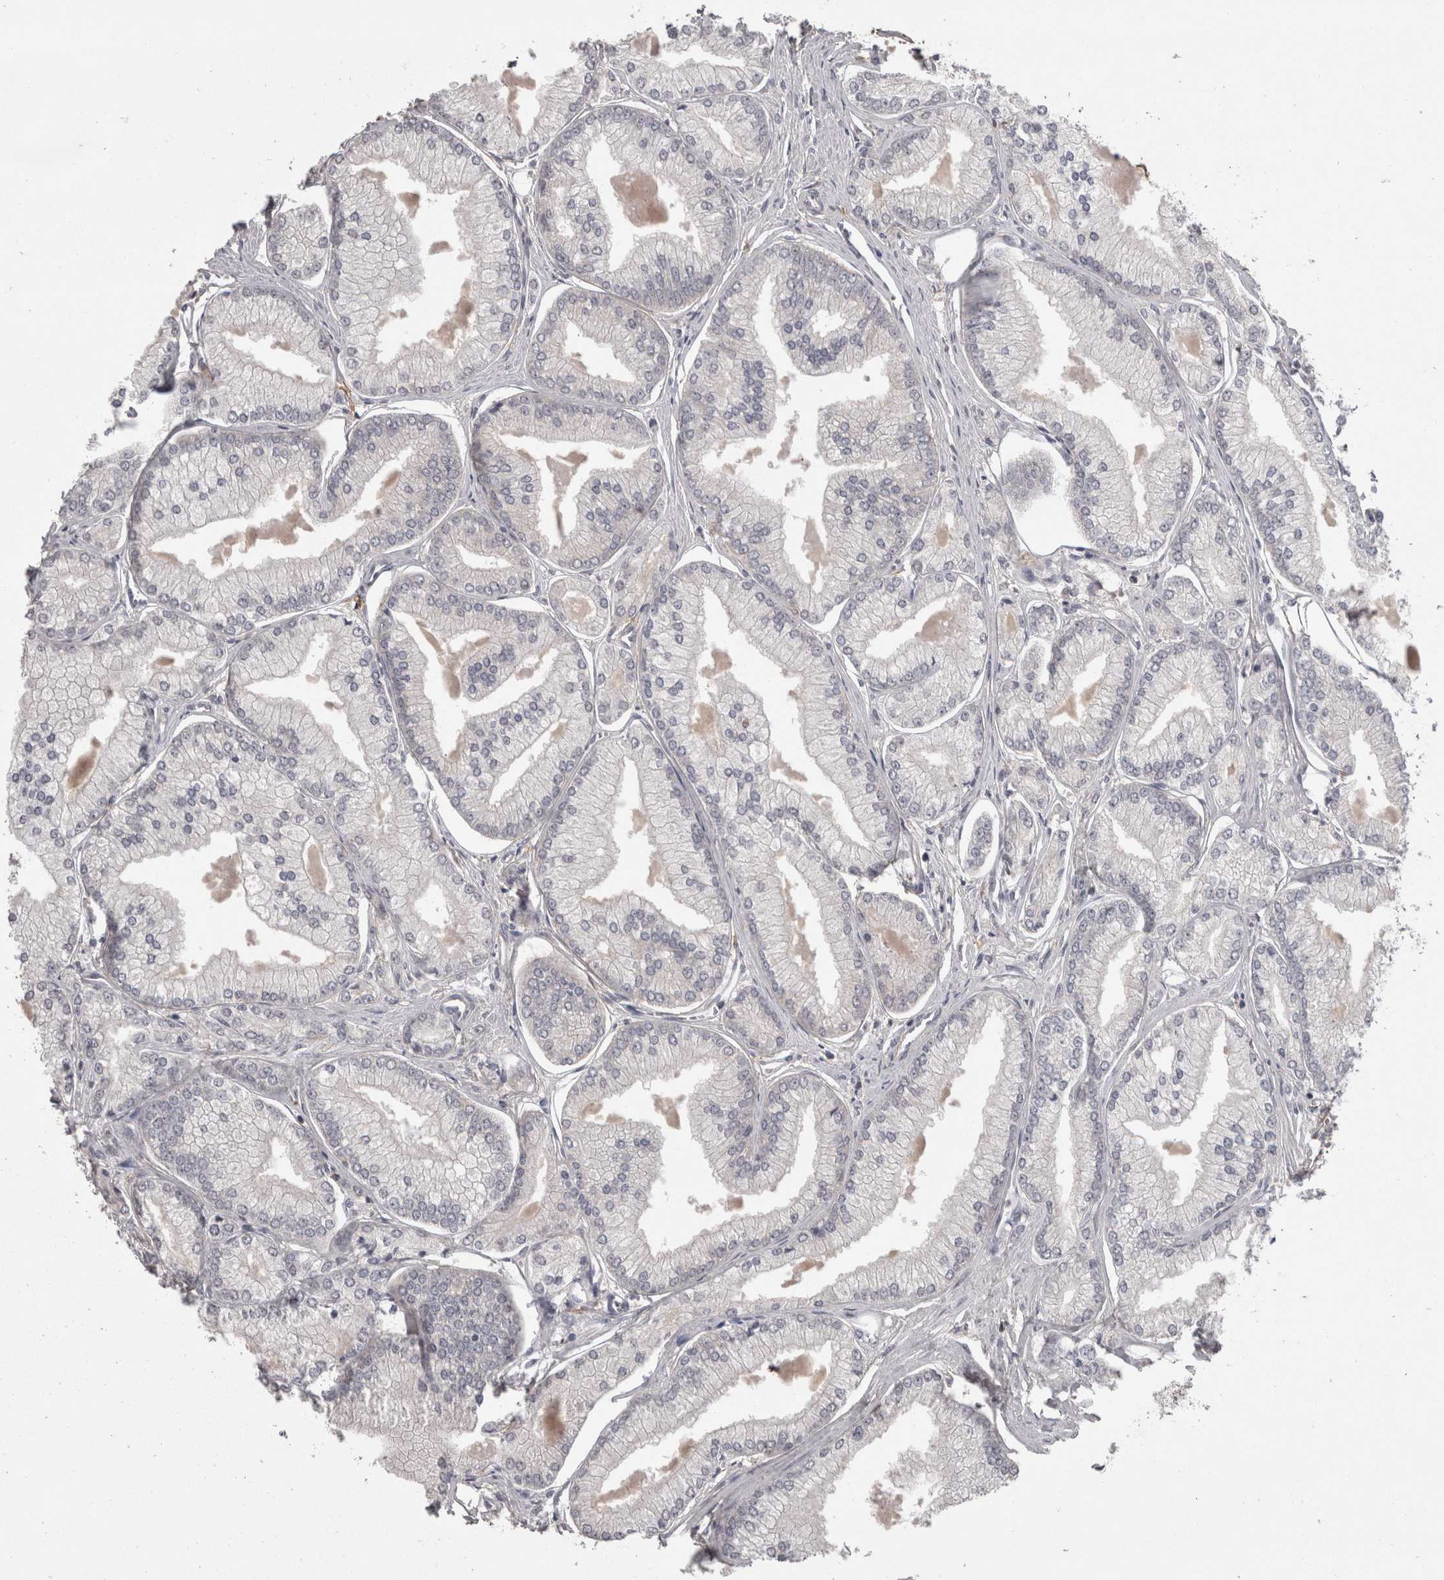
{"staining": {"intensity": "negative", "quantity": "none", "location": "none"}, "tissue": "prostate cancer", "cell_type": "Tumor cells", "image_type": "cancer", "snomed": [{"axis": "morphology", "description": "Adenocarcinoma, Low grade"}, {"axis": "topography", "description": "Prostate"}], "caption": "Tumor cells are negative for protein expression in human prostate cancer (low-grade adenocarcinoma).", "gene": "PON3", "patient": {"sex": "male", "age": 52}}